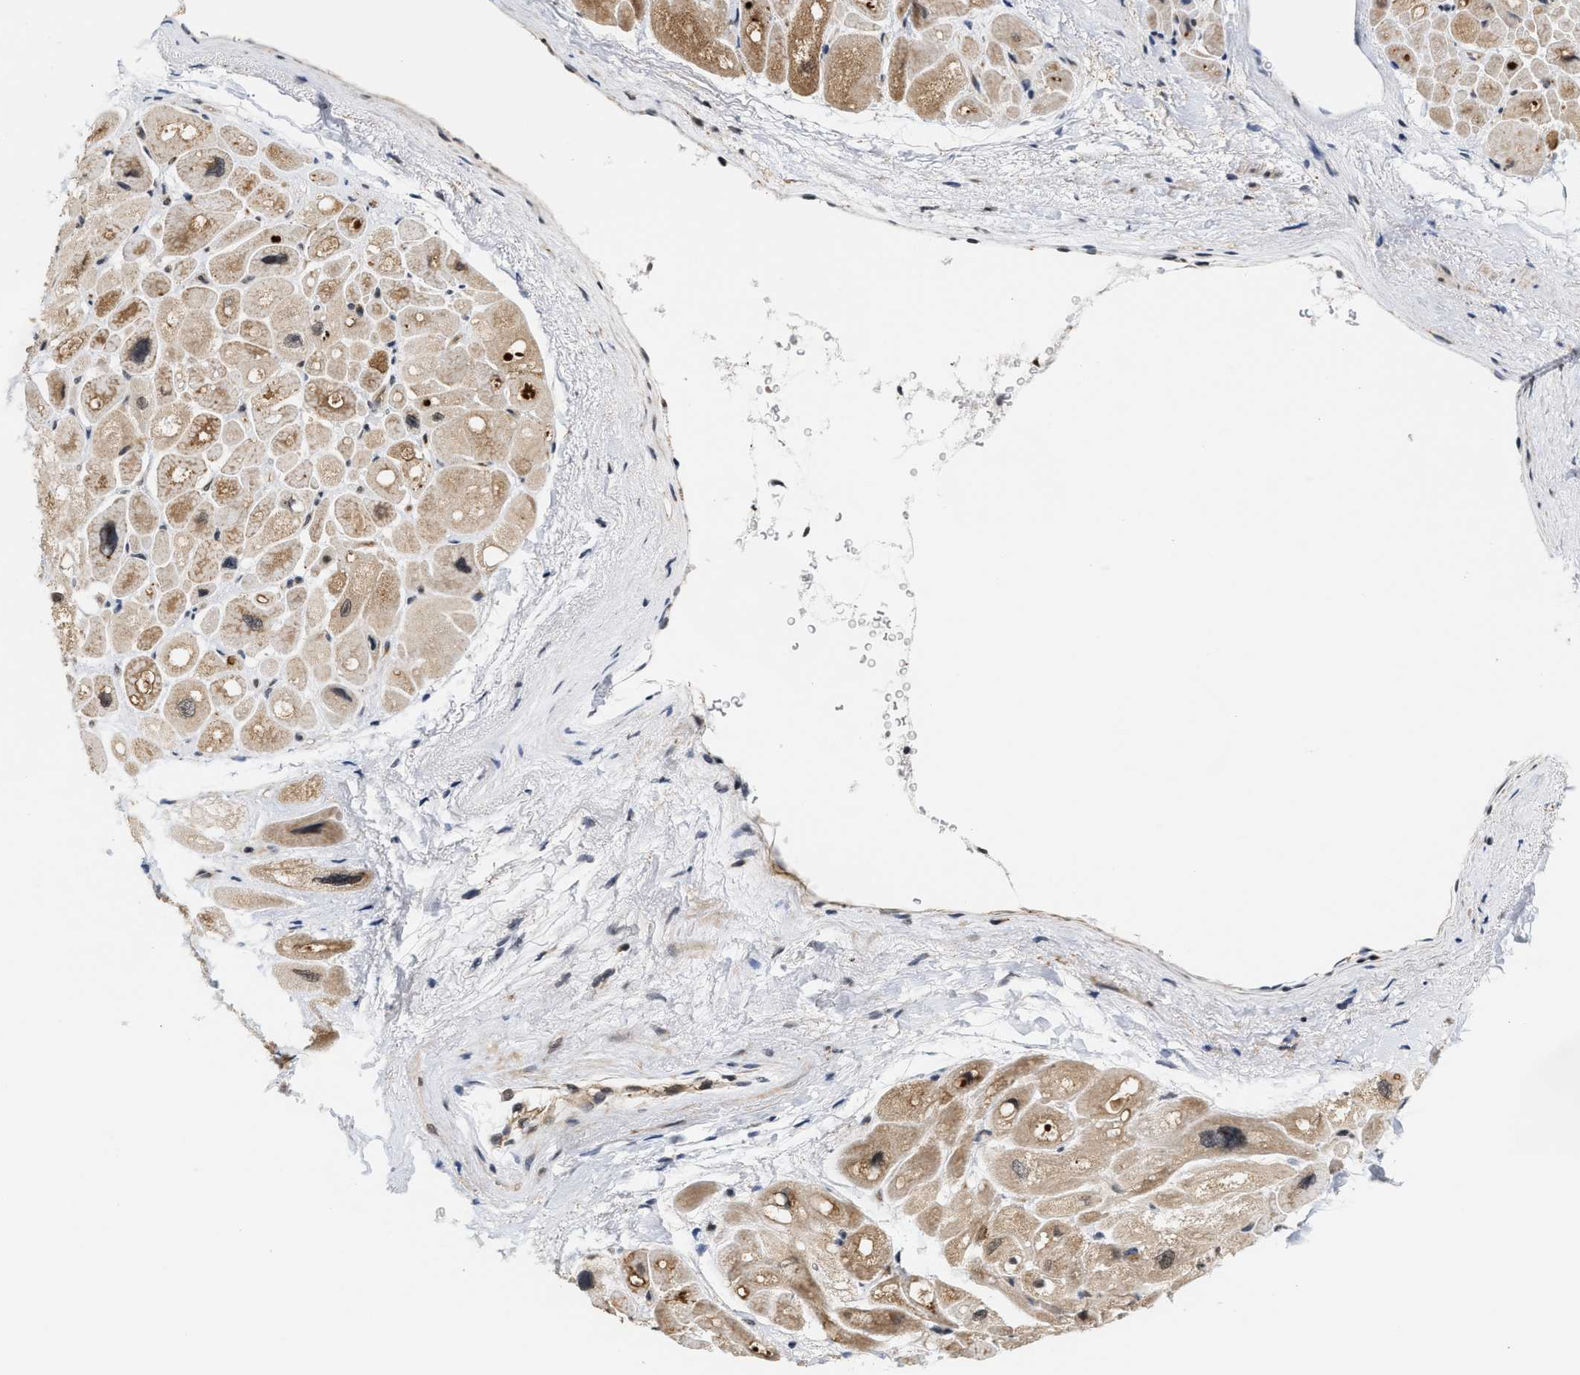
{"staining": {"intensity": "moderate", "quantity": ">75%", "location": "cytoplasmic/membranous,nuclear"}, "tissue": "heart muscle", "cell_type": "Cardiomyocytes", "image_type": "normal", "snomed": [{"axis": "morphology", "description": "Normal tissue, NOS"}, {"axis": "topography", "description": "Heart"}], "caption": "A high-resolution photomicrograph shows immunohistochemistry staining of normal heart muscle, which demonstrates moderate cytoplasmic/membranous,nuclear staining in approximately >75% of cardiomyocytes. (DAB = brown stain, brightfield microscopy at high magnification).", "gene": "ANKRD6", "patient": {"sex": "male", "age": 49}}